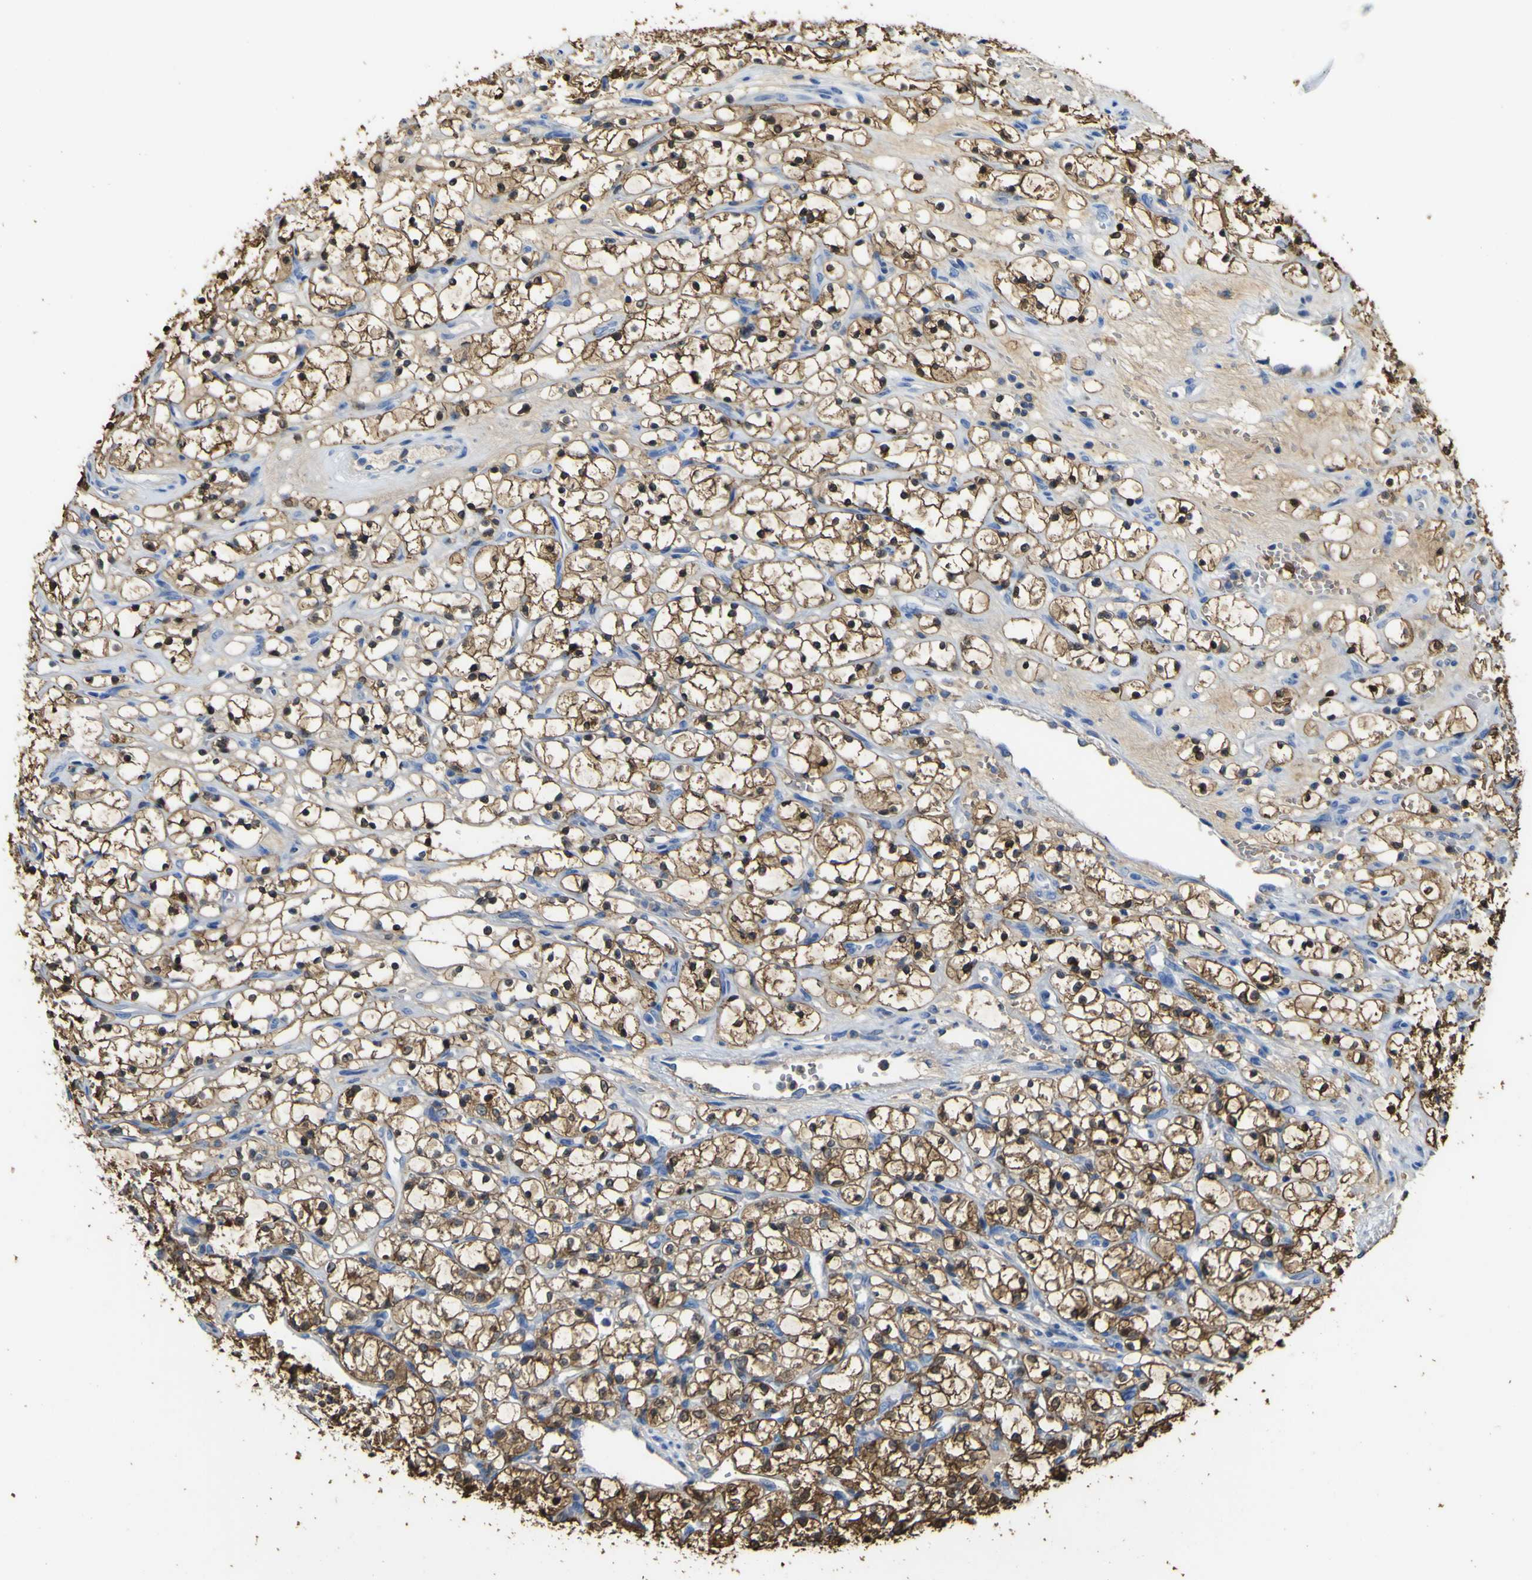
{"staining": {"intensity": "moderate", "quantity": ">75%", "location": "cytoplasmic/membranous,nuclear"}, "tissue": "renal cancer", "cell_type": "Tumor cells", "image_type": "cancer", "snomed": [{"axis": "morphology", "description": "Adenocarcinoma, NOS"}, {"axis": "topography", "description": "Kidney"}], "caption": "Human renal cancer (adenocarcinoma) stained with a brown dye demonstrates moderate cytoplasmic/membranous and nuclear positive staining in approximately >75% of tumor cells.", "gene": "ABHD3", "patient": {"sex": "female", "age": 69}}